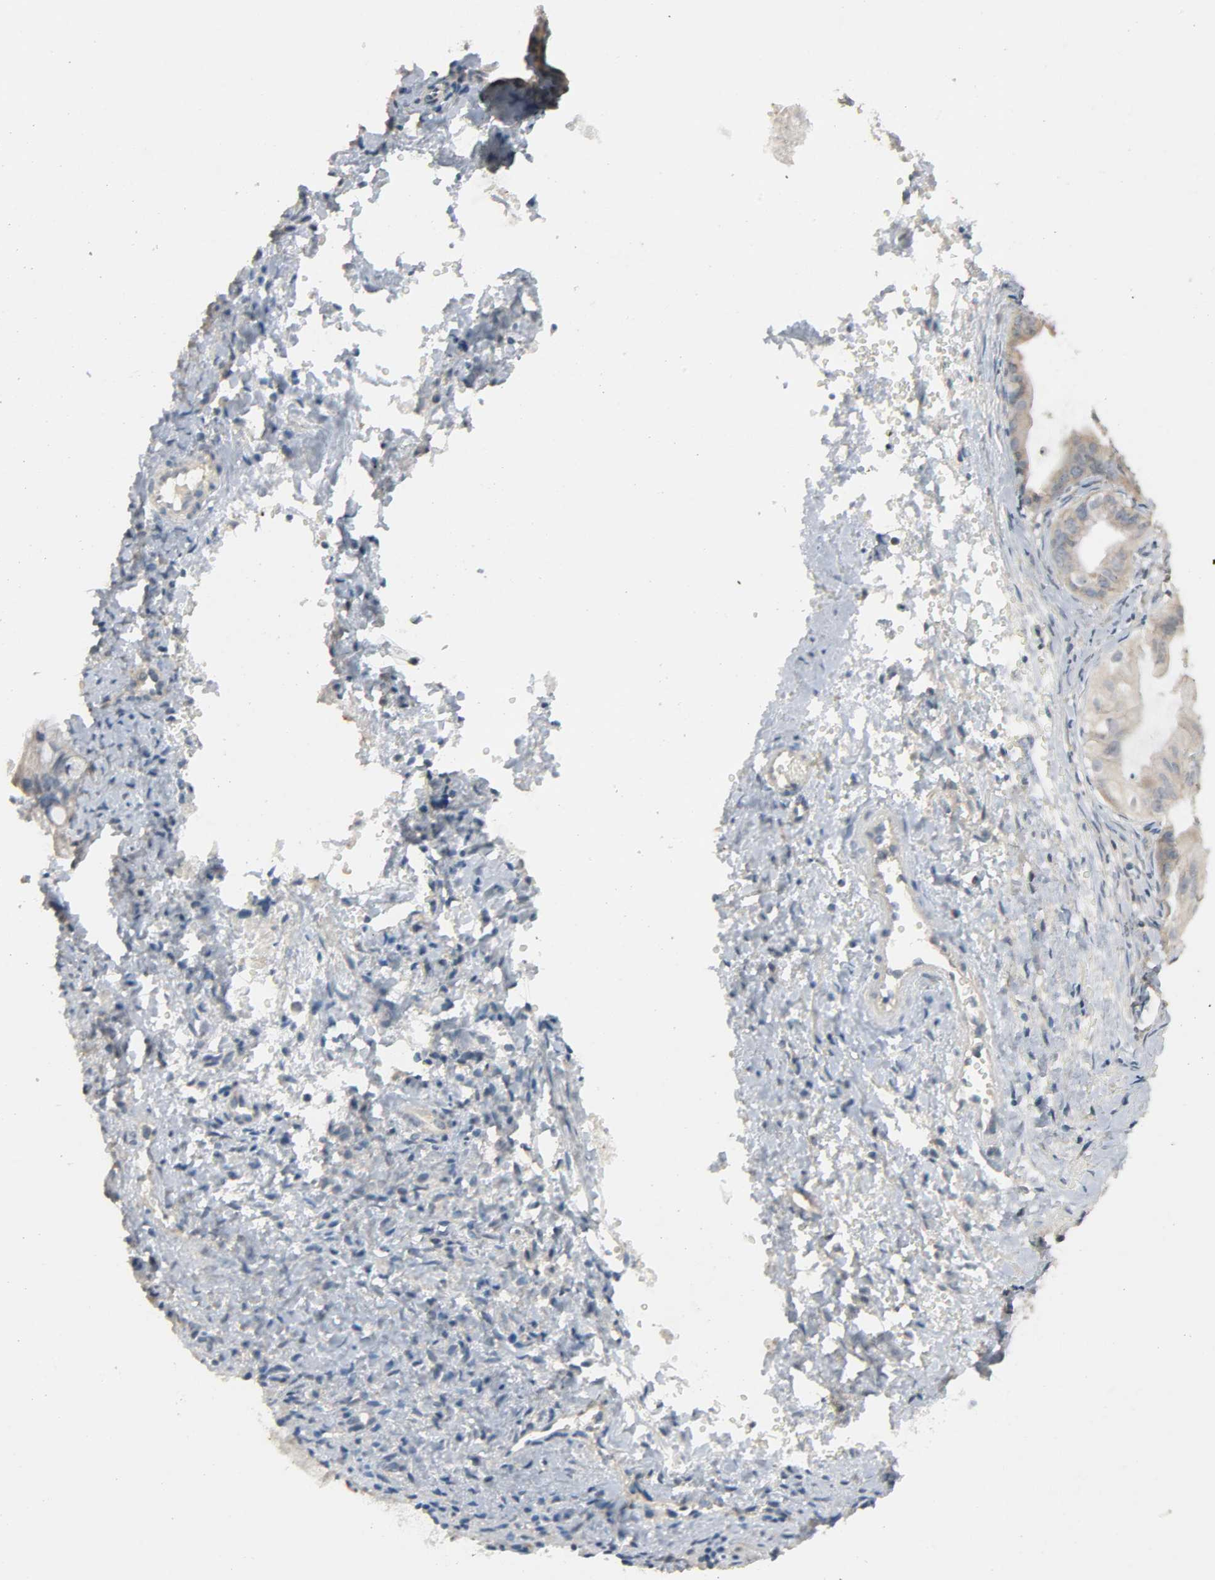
{"staining": {"intensity": "weak", "quantity": "25%-75%", "location": "cytoplasmic/membranous"}, "tissue": "ovarian cancer", "cell_type": "Tumor cells", "image_type": "cancer", "snomed": [{"axis": "morphology", "description": "Cystadenocarcinoma, mucinous, NOS"}, {"axis": "topography", "description": "Ovary"}], "caption": "Human ovarian cancer stained for a protein (brown) reveals weak cytoplasmic/membranous positive positivity in about 25%-75% of tumor cells.", "gene": "CD4", "patient": {"sex": "female", "age": 36}}